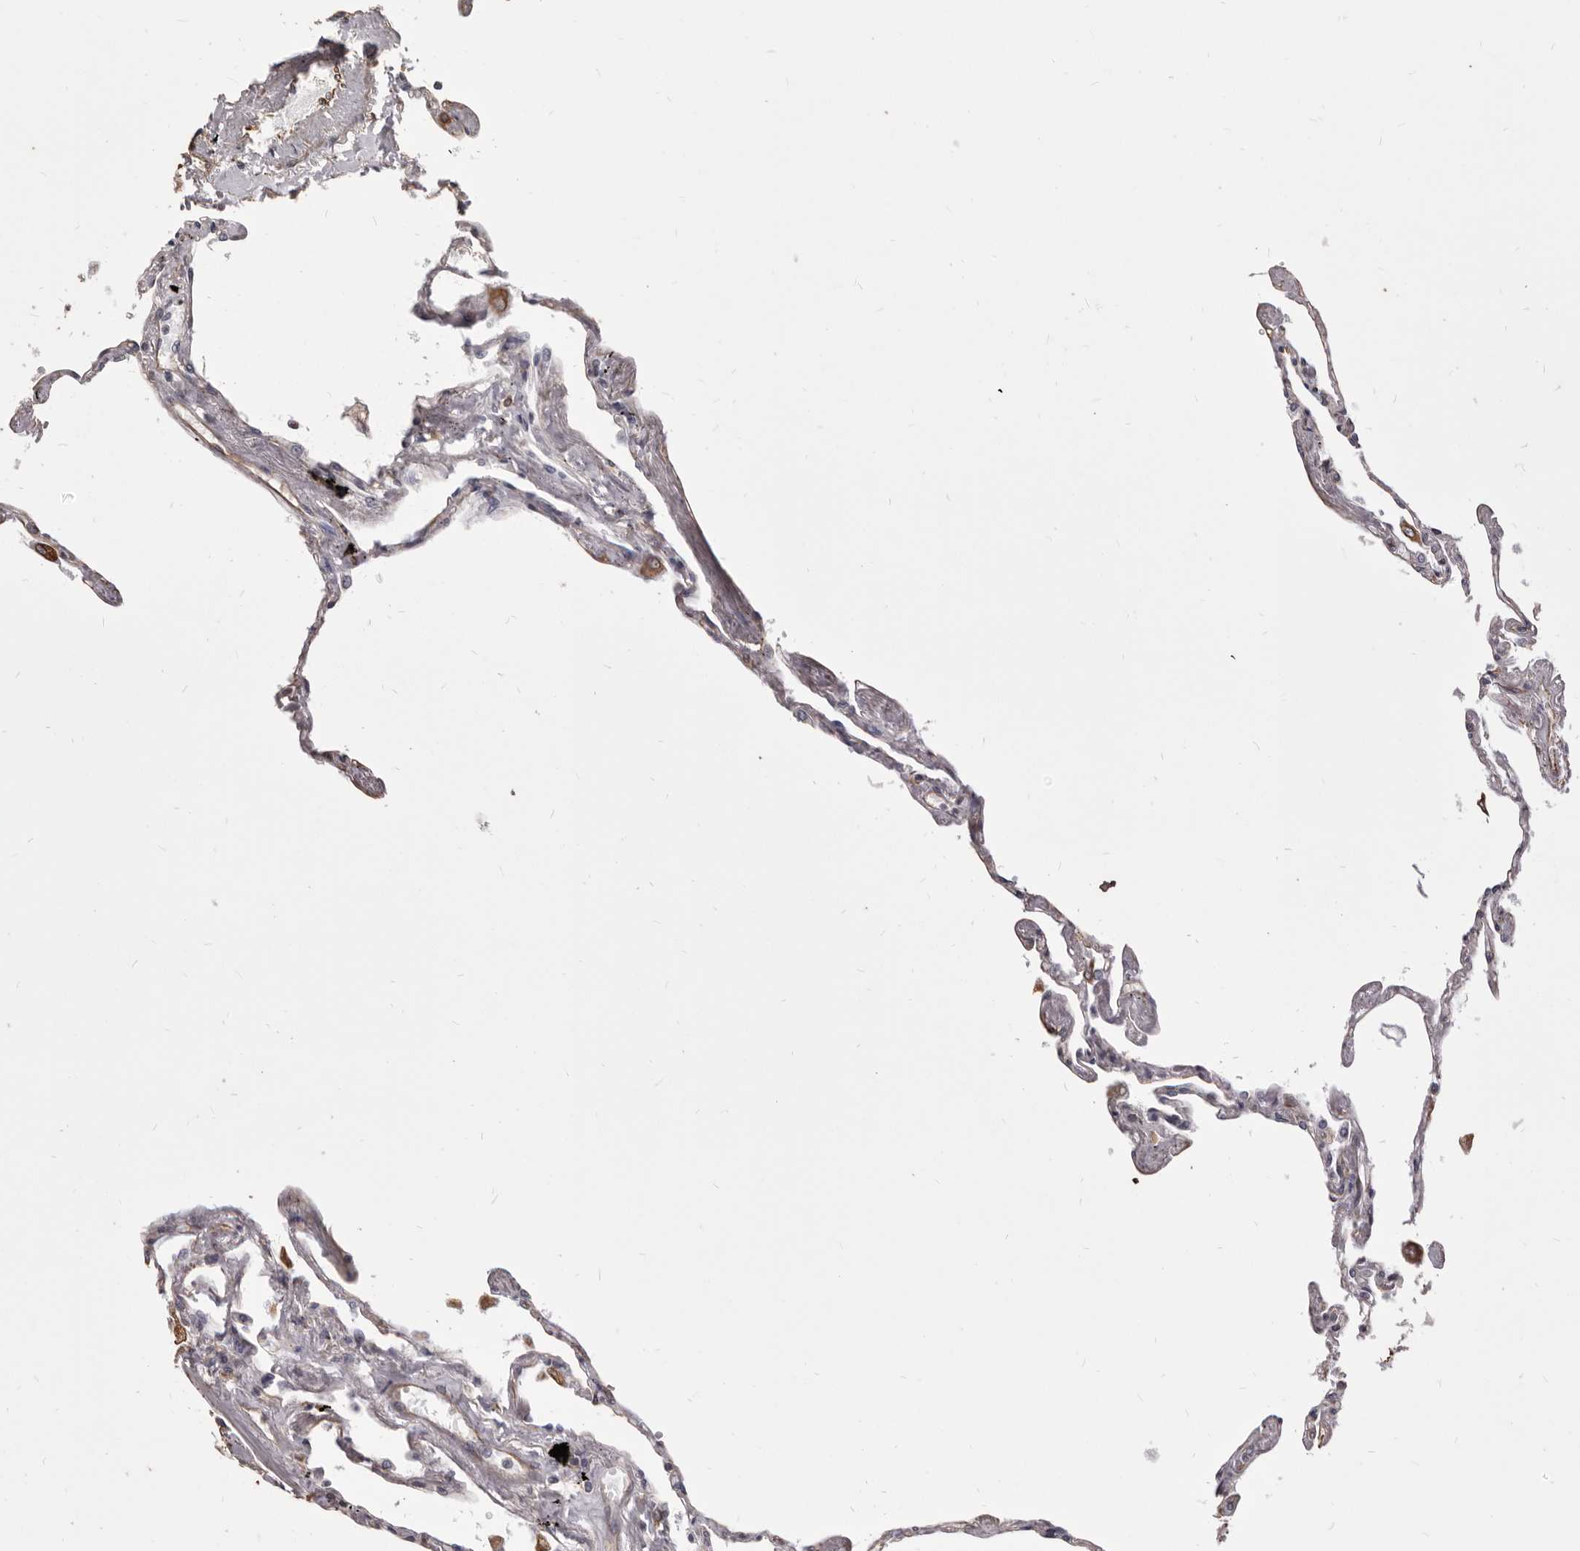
{"staining": {"intensity": "moderate", "quantity": "<25%", "location": "cytoplasmic/membranous"}, "tissue": "lung", "cell_type": "Alveolar cells", "image_type": "normal", "snomed": [{"axis": "morphology", "description": "Normal tissue, NOS"}, {"axis": "topography", "description": "Lung"}], "caption": "Immunohistochemistry image of unremarkable human lung stained for a protein (brown), which exhibits low levels of moderate cytoplasmic/membranous expression in about <25% of alveolar cells.", "gene": "MTURN", "patient": {"sex": "female", "age": 67}}